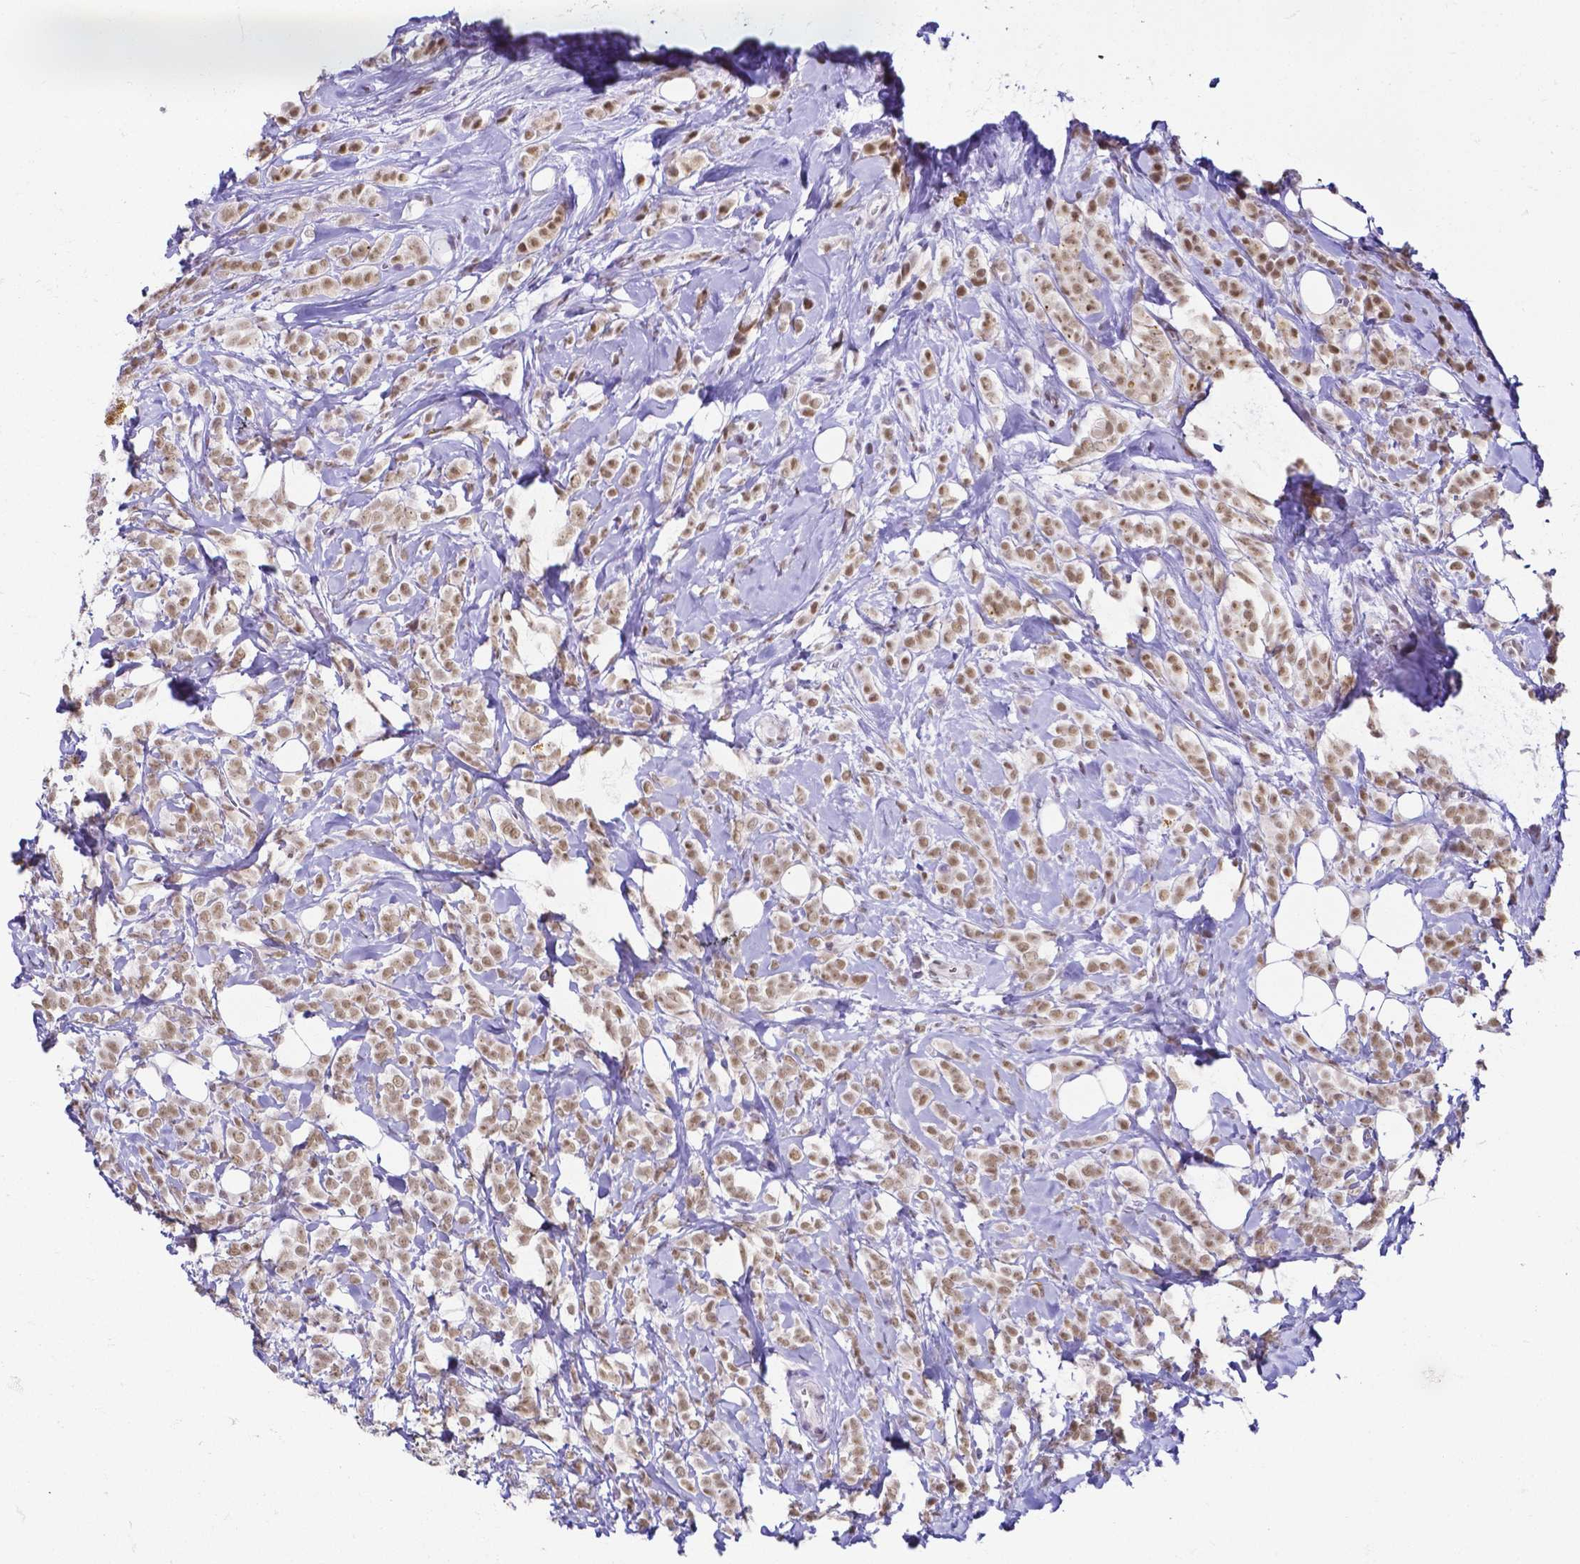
{"staining": {"intensity": "moderate", "quantity": ">75%", "location": "nuclear"}, "tissue": "breast cancer", "cell_type": "Tumor cells", "image_type": "cancer", "snomed": [{"axis": "morphology", "description": "Lobular carcinoma"}, {"axis": "topography", "description": "Breast"}], "caption": "Breast cancer (lobular carcinoma) tissue shows moderate nuclear positivity in approximately >75% of tumor cells, visualized by immunohistochemistry. Nuclei are stained in blue.", "gene": "FAM83G", "patient": {"sex": "female", "age": 49}}